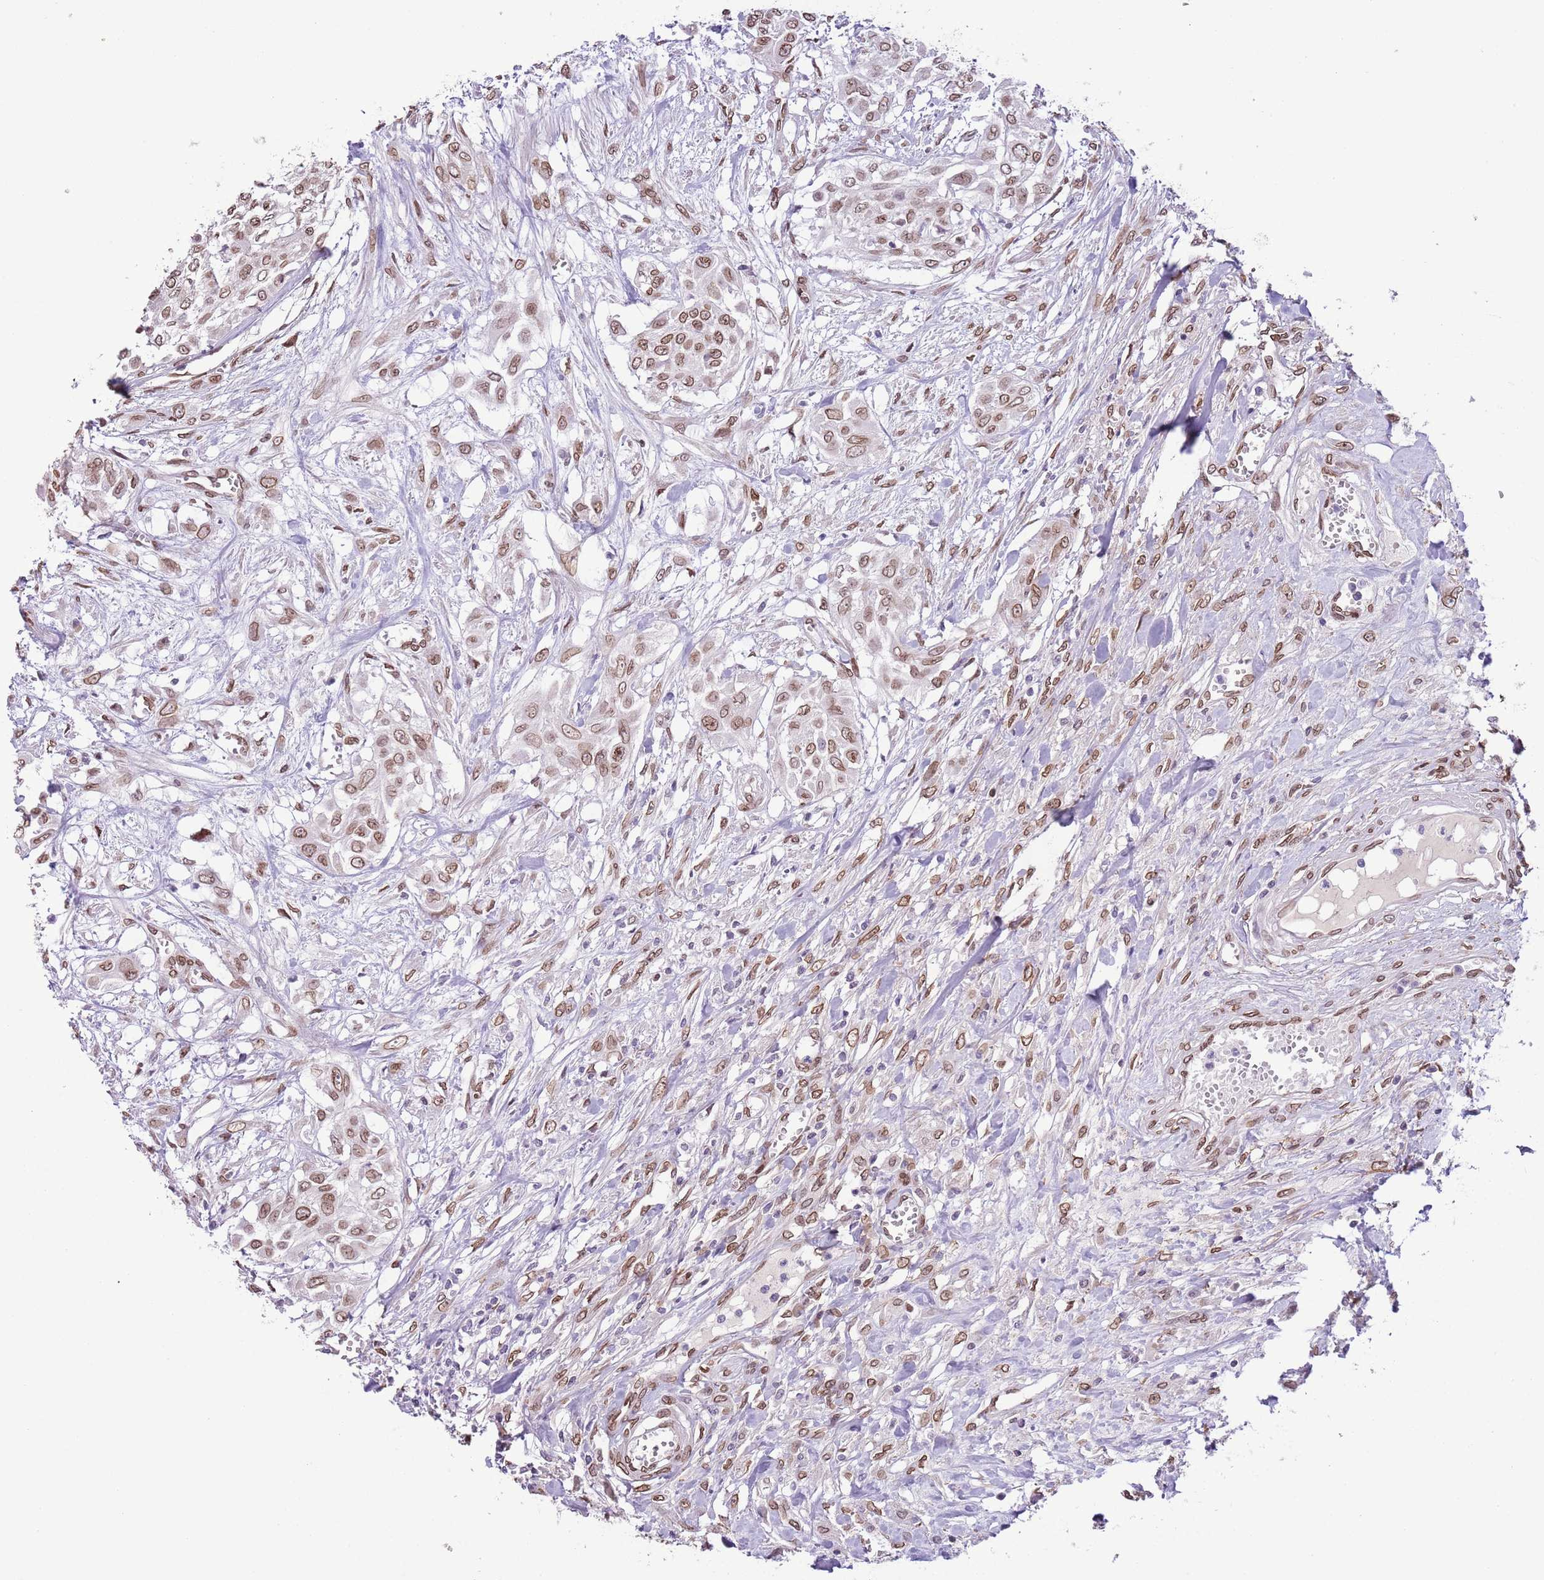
{"staining": {"intensity": "moderate", "quantity": ">75%", "location": "cytoplasmic/membranous,nuclear"}, "tissue": "urothelial cancer", "cell_type": "Tumor cells", "image_type": "cancer", "snomed": [{"axis": "morphology", "description": "Urothelial carcinoma, High grade"}, {"axis": "topography", "description": "Urinary bladder"}], "caption": "Tumor cells exhibit medium levels of moderate cytoplasmic/membranous and nuclear expression in approximately >75% of cells in human high-grade urothelial carcinoma.", "gene": "ZGLP1", "patient": {"sex": "male", "age": 57}}